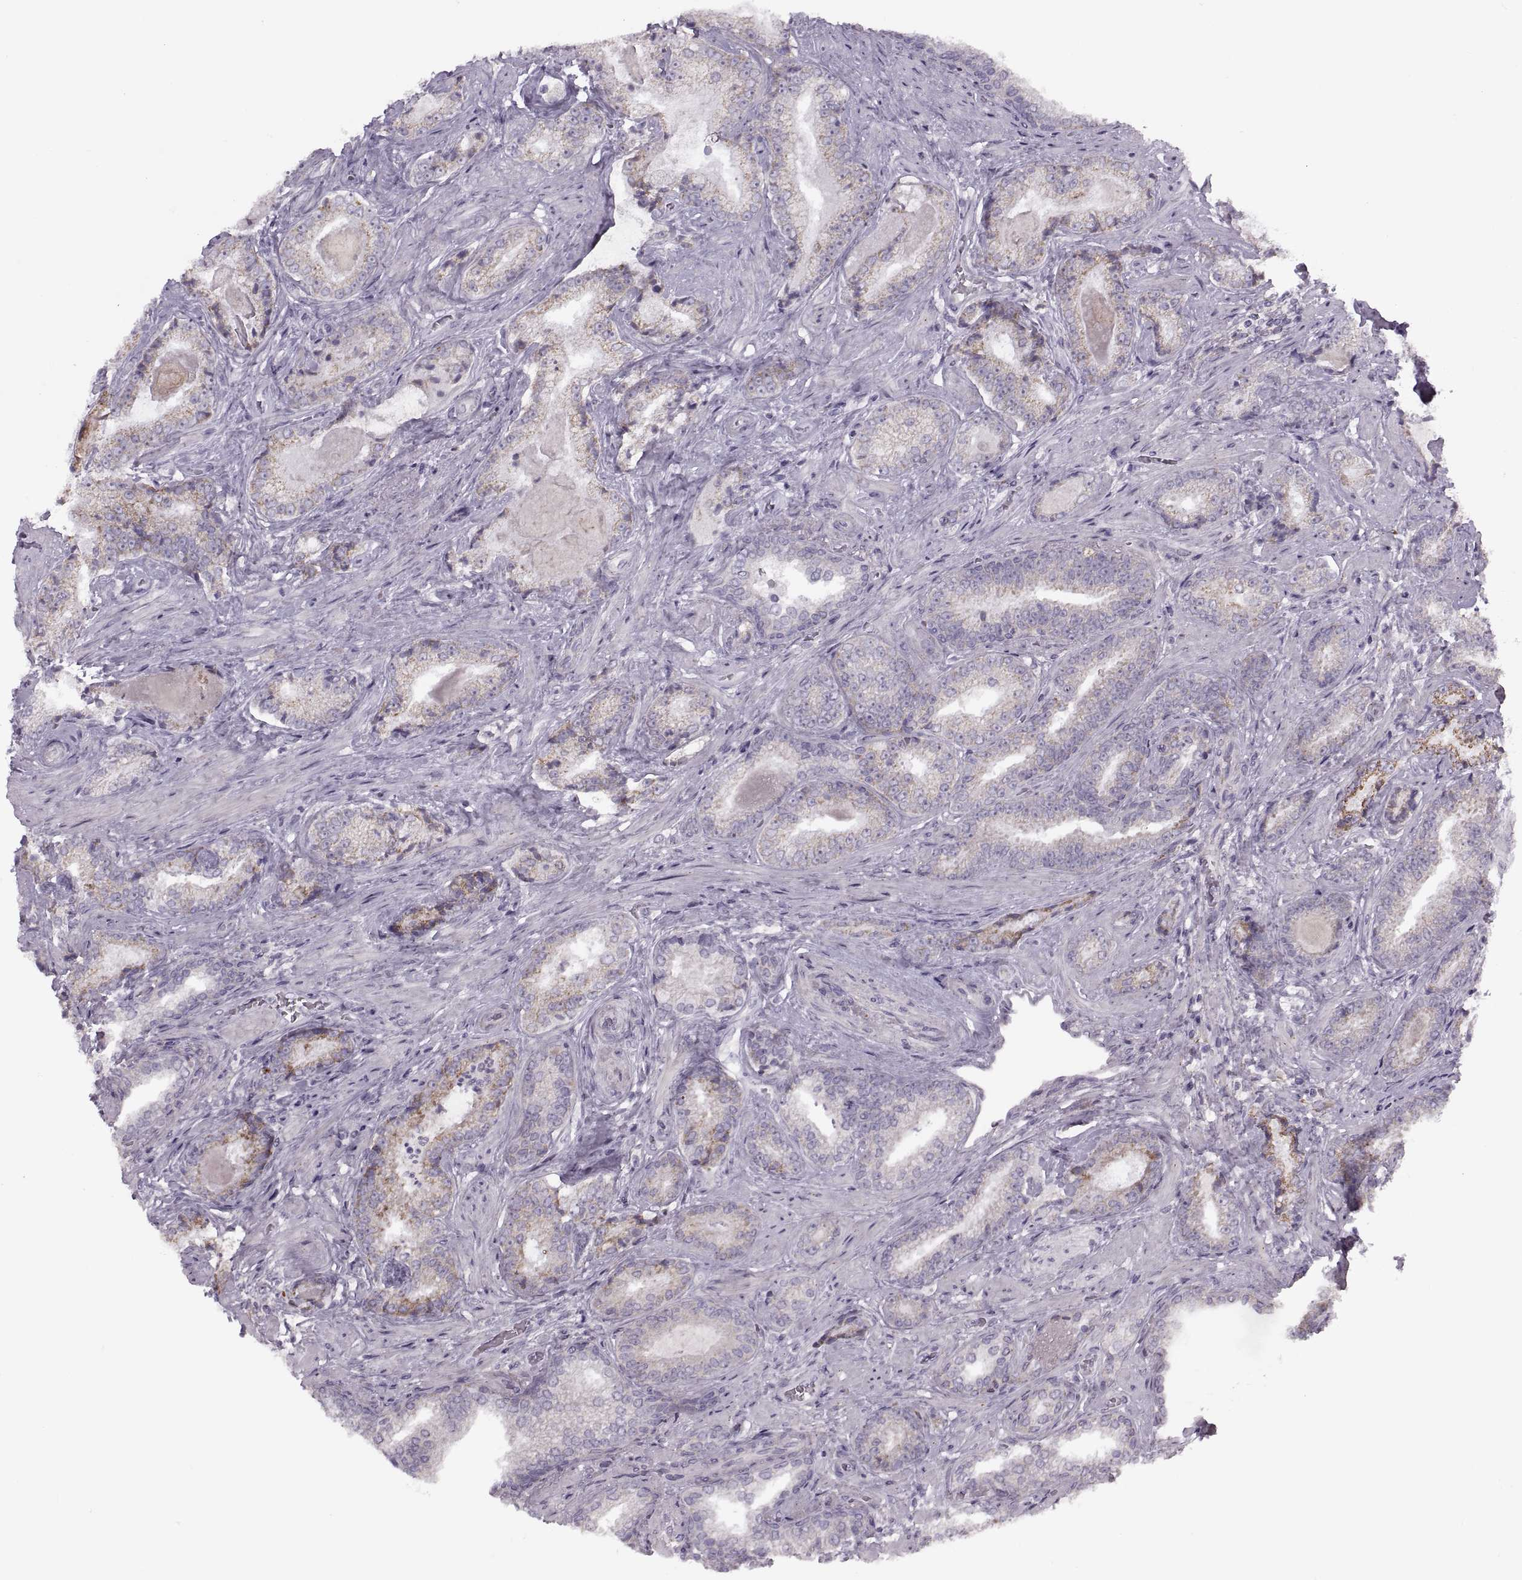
{"staining": {"intensity": "moderate", "quantity": "25%-75%", "location": "cytoplasmic/membranous"}, "tissue": "prostate cancer", "cell_type": "Tumor cells", "image_type": "cancer", "snomed": [{"axis": "morphology", "description": "Adenocarcinoma, Low grade"}, {"axis": "topography", "description": "Prostate"}], "caption": "Protein staining of prostate low-grade adenocarcinoma tissue displays moderate cytoplasmic/membranous positivity in approximately 25%-75% of tumor cells.", "gene": "PIERCE1", "patient": {"sex": "male", "age": 61}}